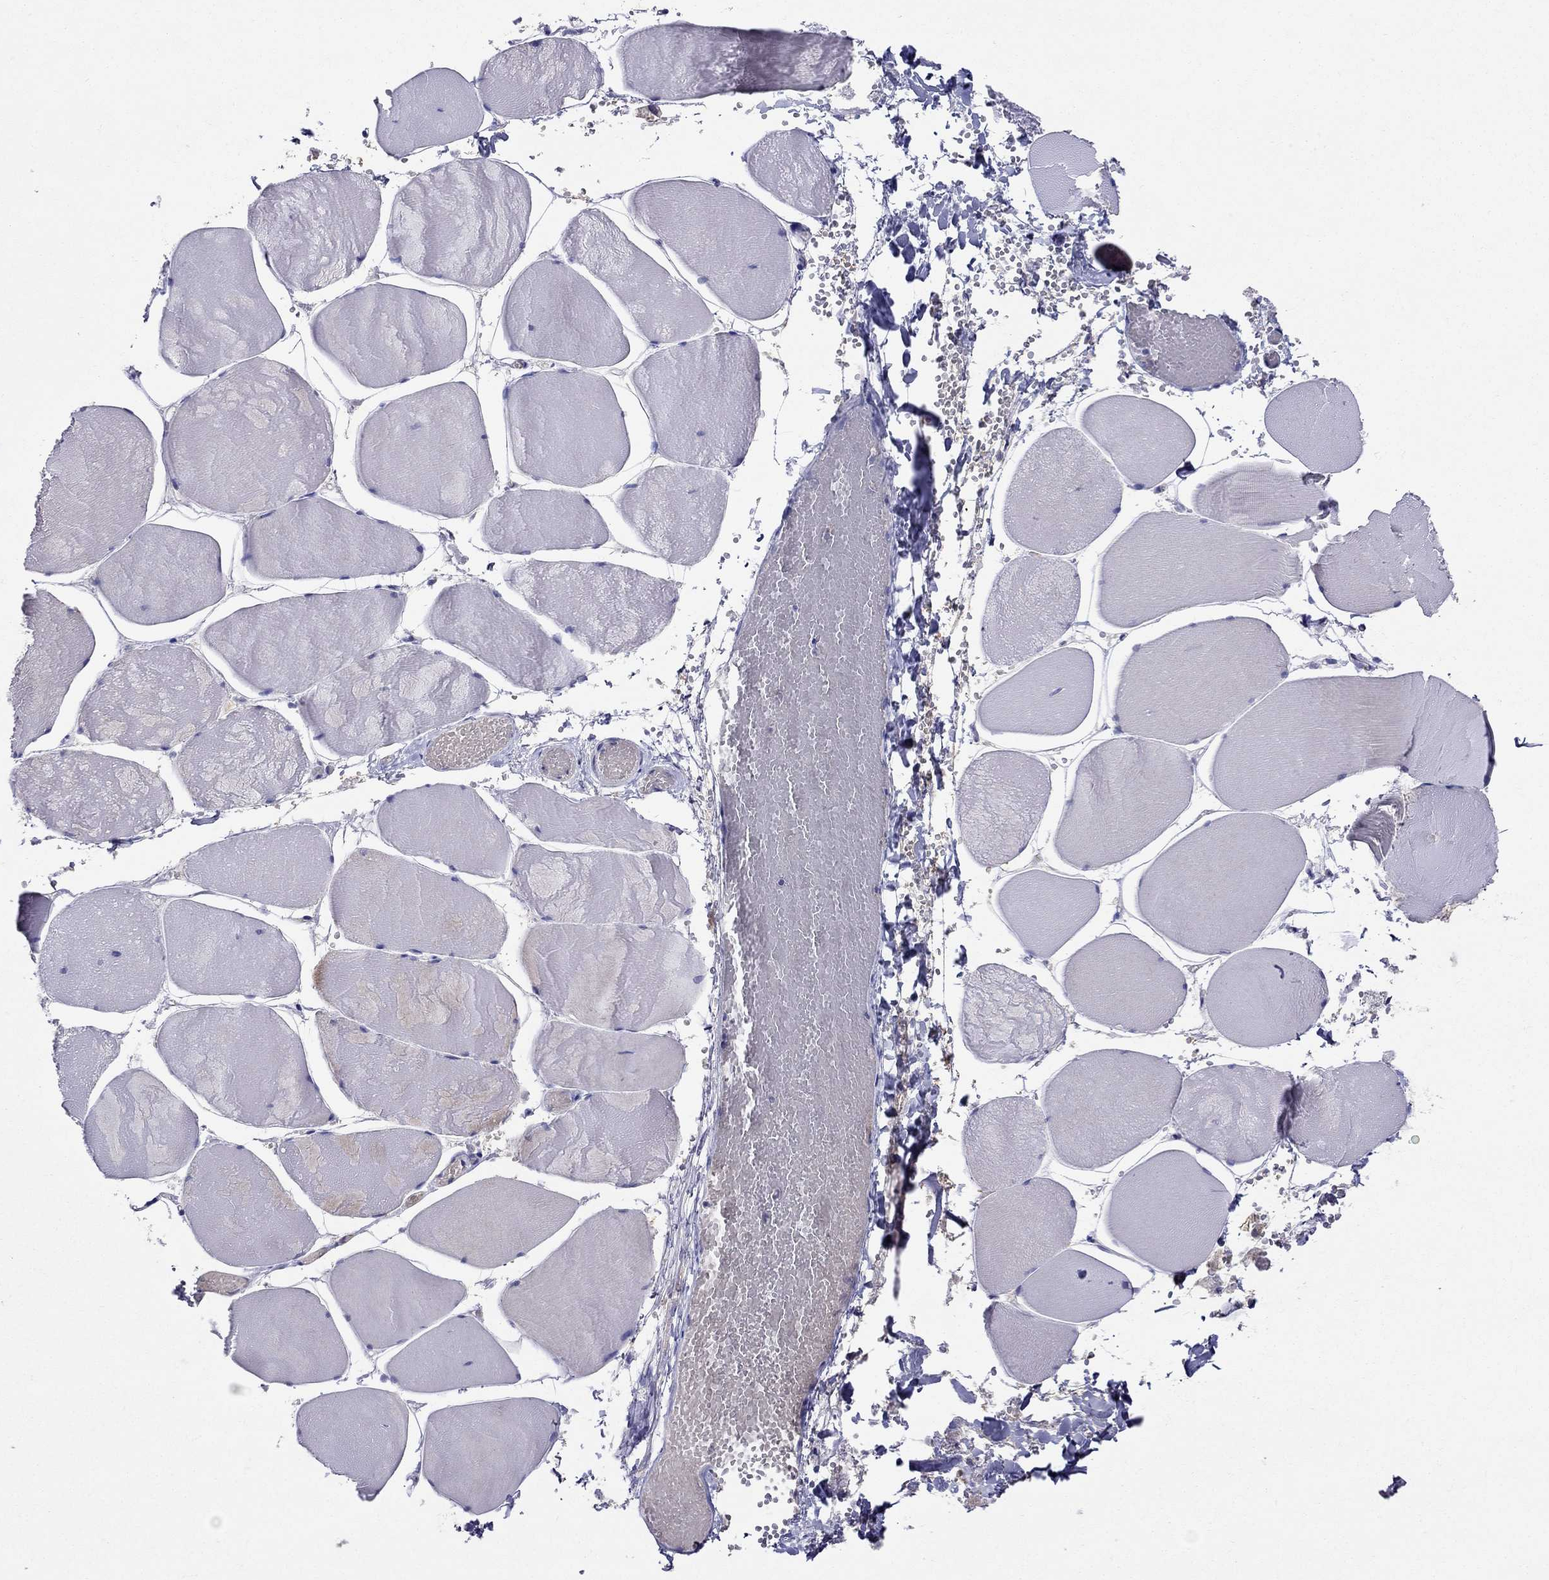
{"staining": {"intensity": "negative", "quantity": "none", "location": "none"}, "tissue": "skeletal muscle", "cell_type": "Myocytes", "image_type": "normal", "snomed": [{"axis": "morphology", "description": "Normal tissue, NOS"}, {"axis": "morphology", "description": "Malignant melanoma, Metastatic site"}, {"axis": "topography", "description": "Skeletal muscle"}], "caption": "Immunohistochemistry image of unremarkable human skeletal muscle stained for a protein (brown), which displays no expression in myocytes.", "gene": "MAGEB4", "patient": {"sex": "male", "age": 50}}